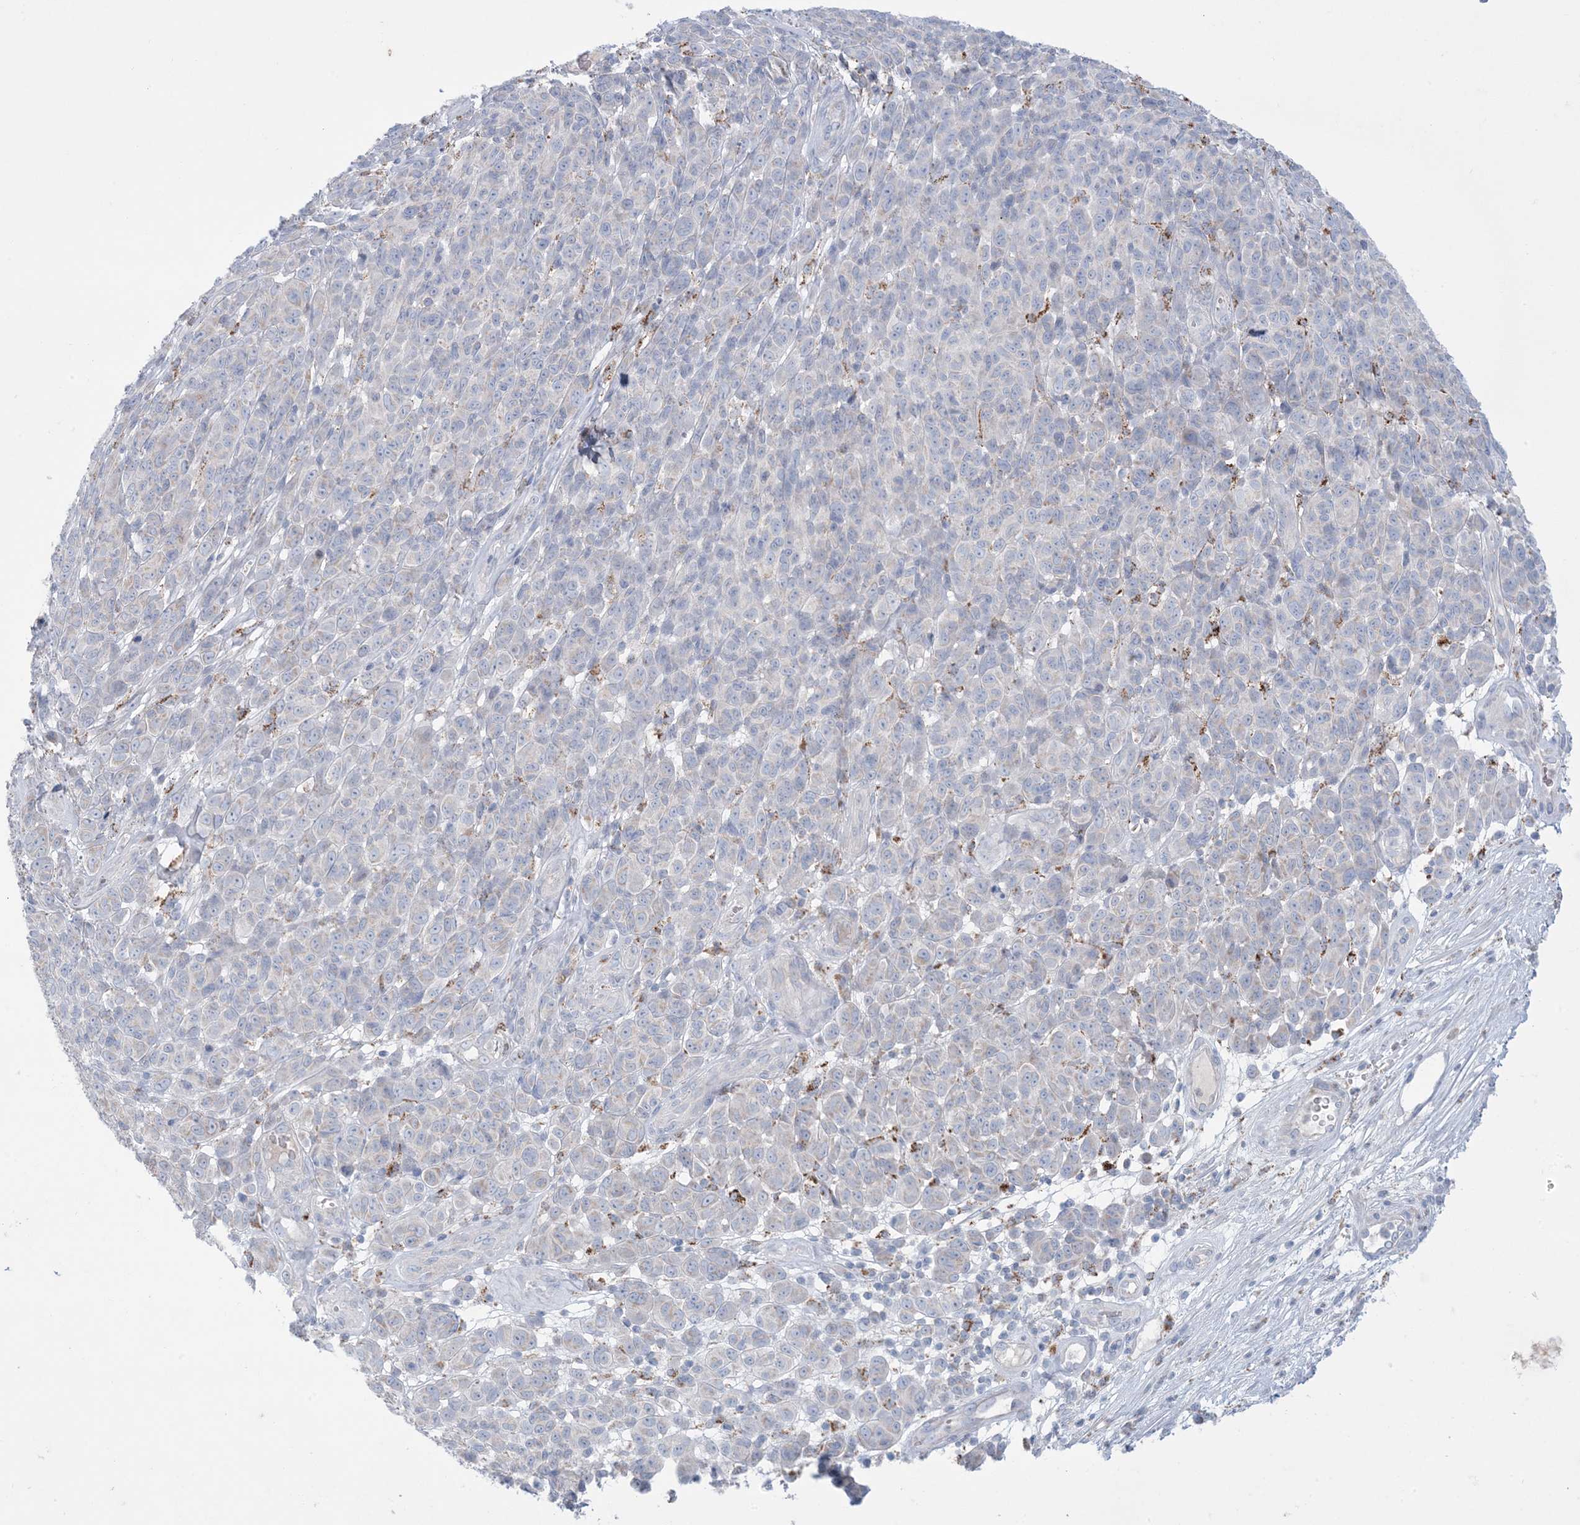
{"staining": {"intensity": "negative", "quantity": "none", "location": "none"}, "tissue": "melanoma", "cell_type": "Tumor cells", "image_type": "cancer", "snomed": [{"axis": "morphology", "description": "Malignant melanoma, NOS"}, {"axis": "topography", "description": "Skin"}], "caption": "Immunohistochemical staining of human melanoma shows no significant positivity in tumor cells.", "gene": "KCTD6", "patient": {"sex": "male", "age": 49}}